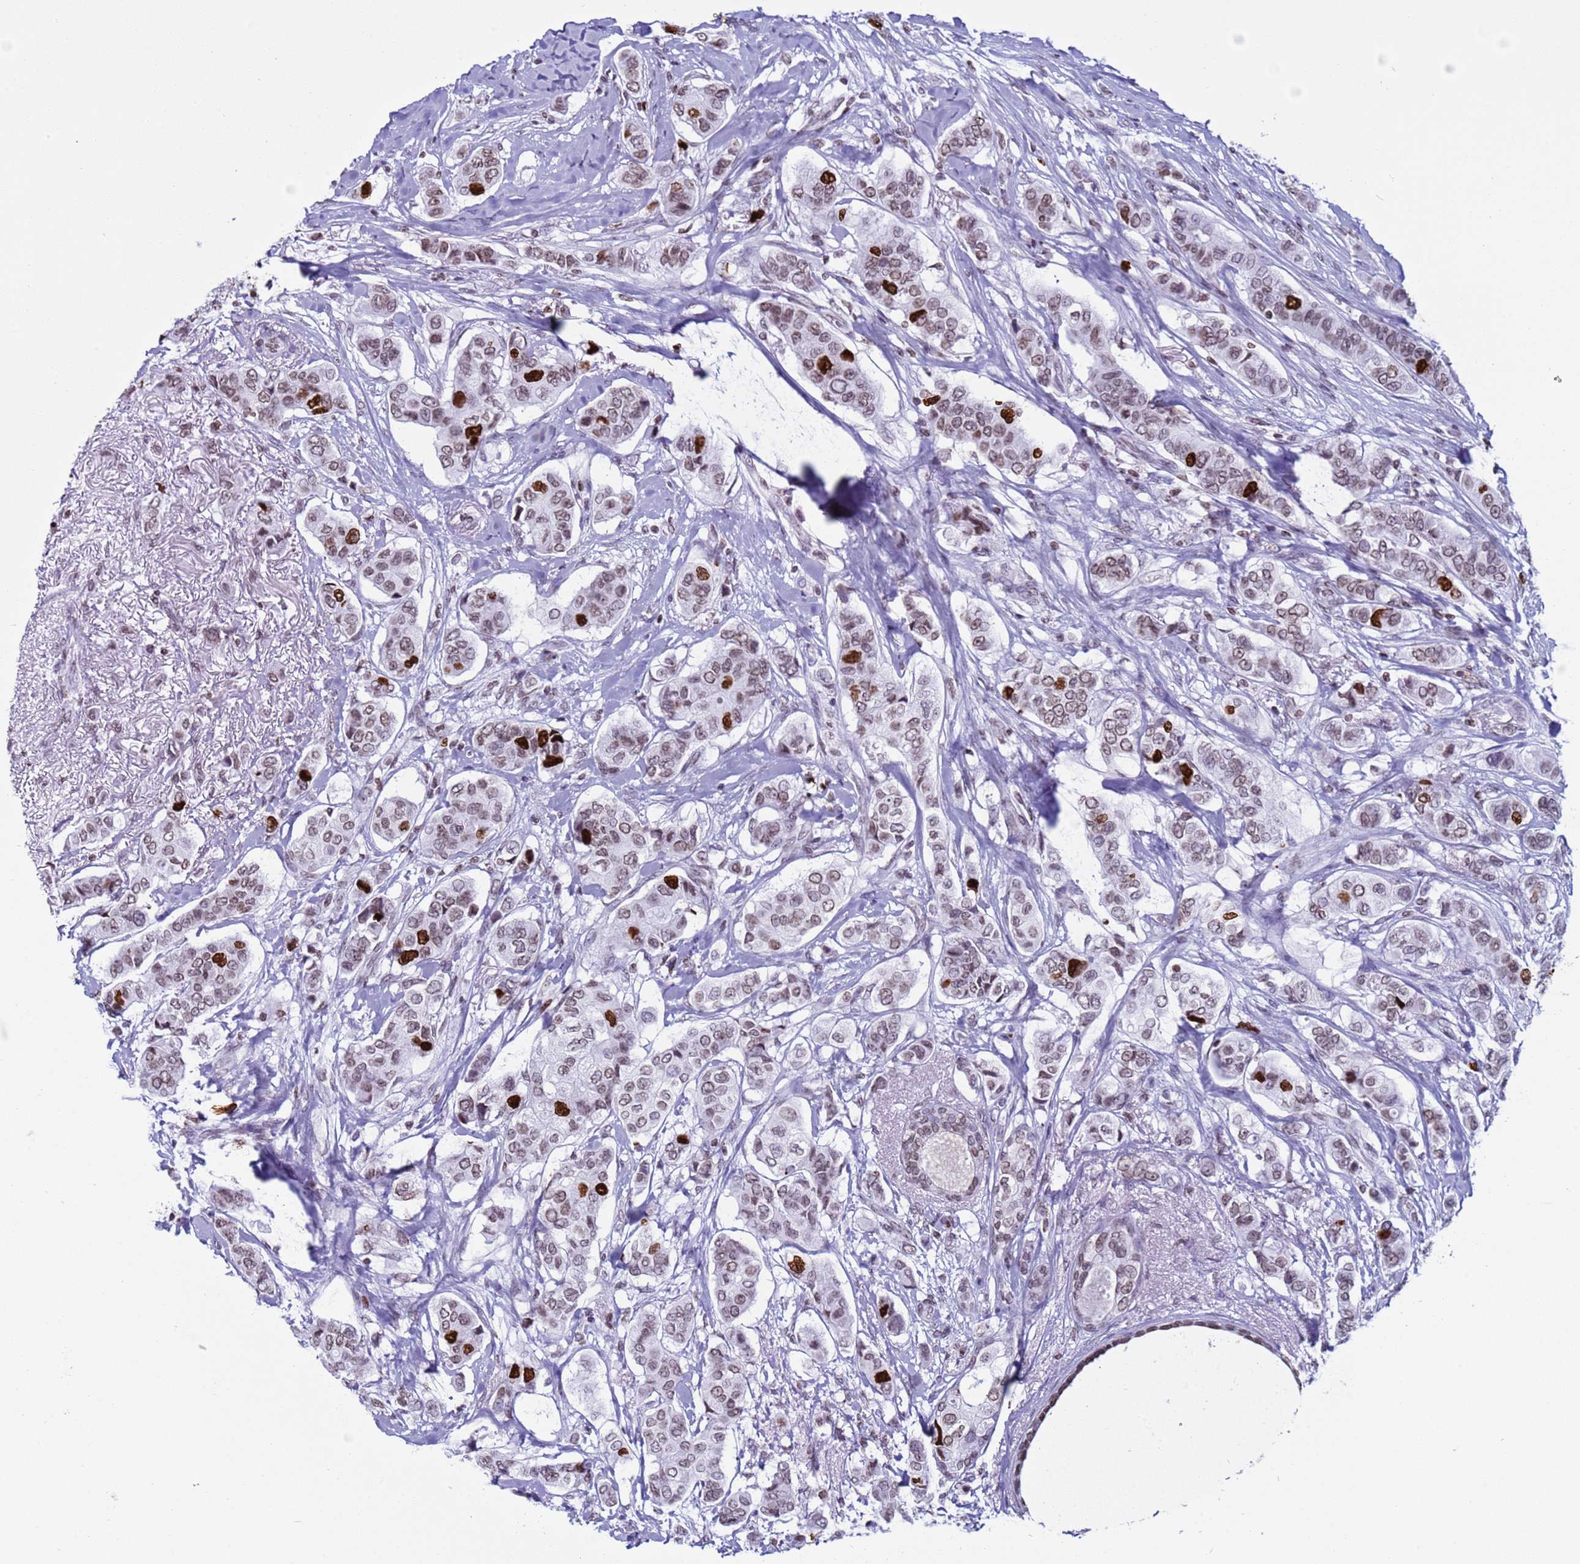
{"staining": {"intensity": "strong", "quantity": "<25%", "location": "nuclear"}, "tissue": "breast cancer", "cell_type": "Tumor cells", "image_type": "cancer", "snomed": [{"axis": "morphology", "description": "Lobular carcinoma"}, {"axis": "topography", "description": "Breast"}], "caption": "Tumor cells show strong nuclear staining in about <25% of cells in breast cancer.", "gene": "H4C8", "patient": {"sex": "female", "age": 51}}